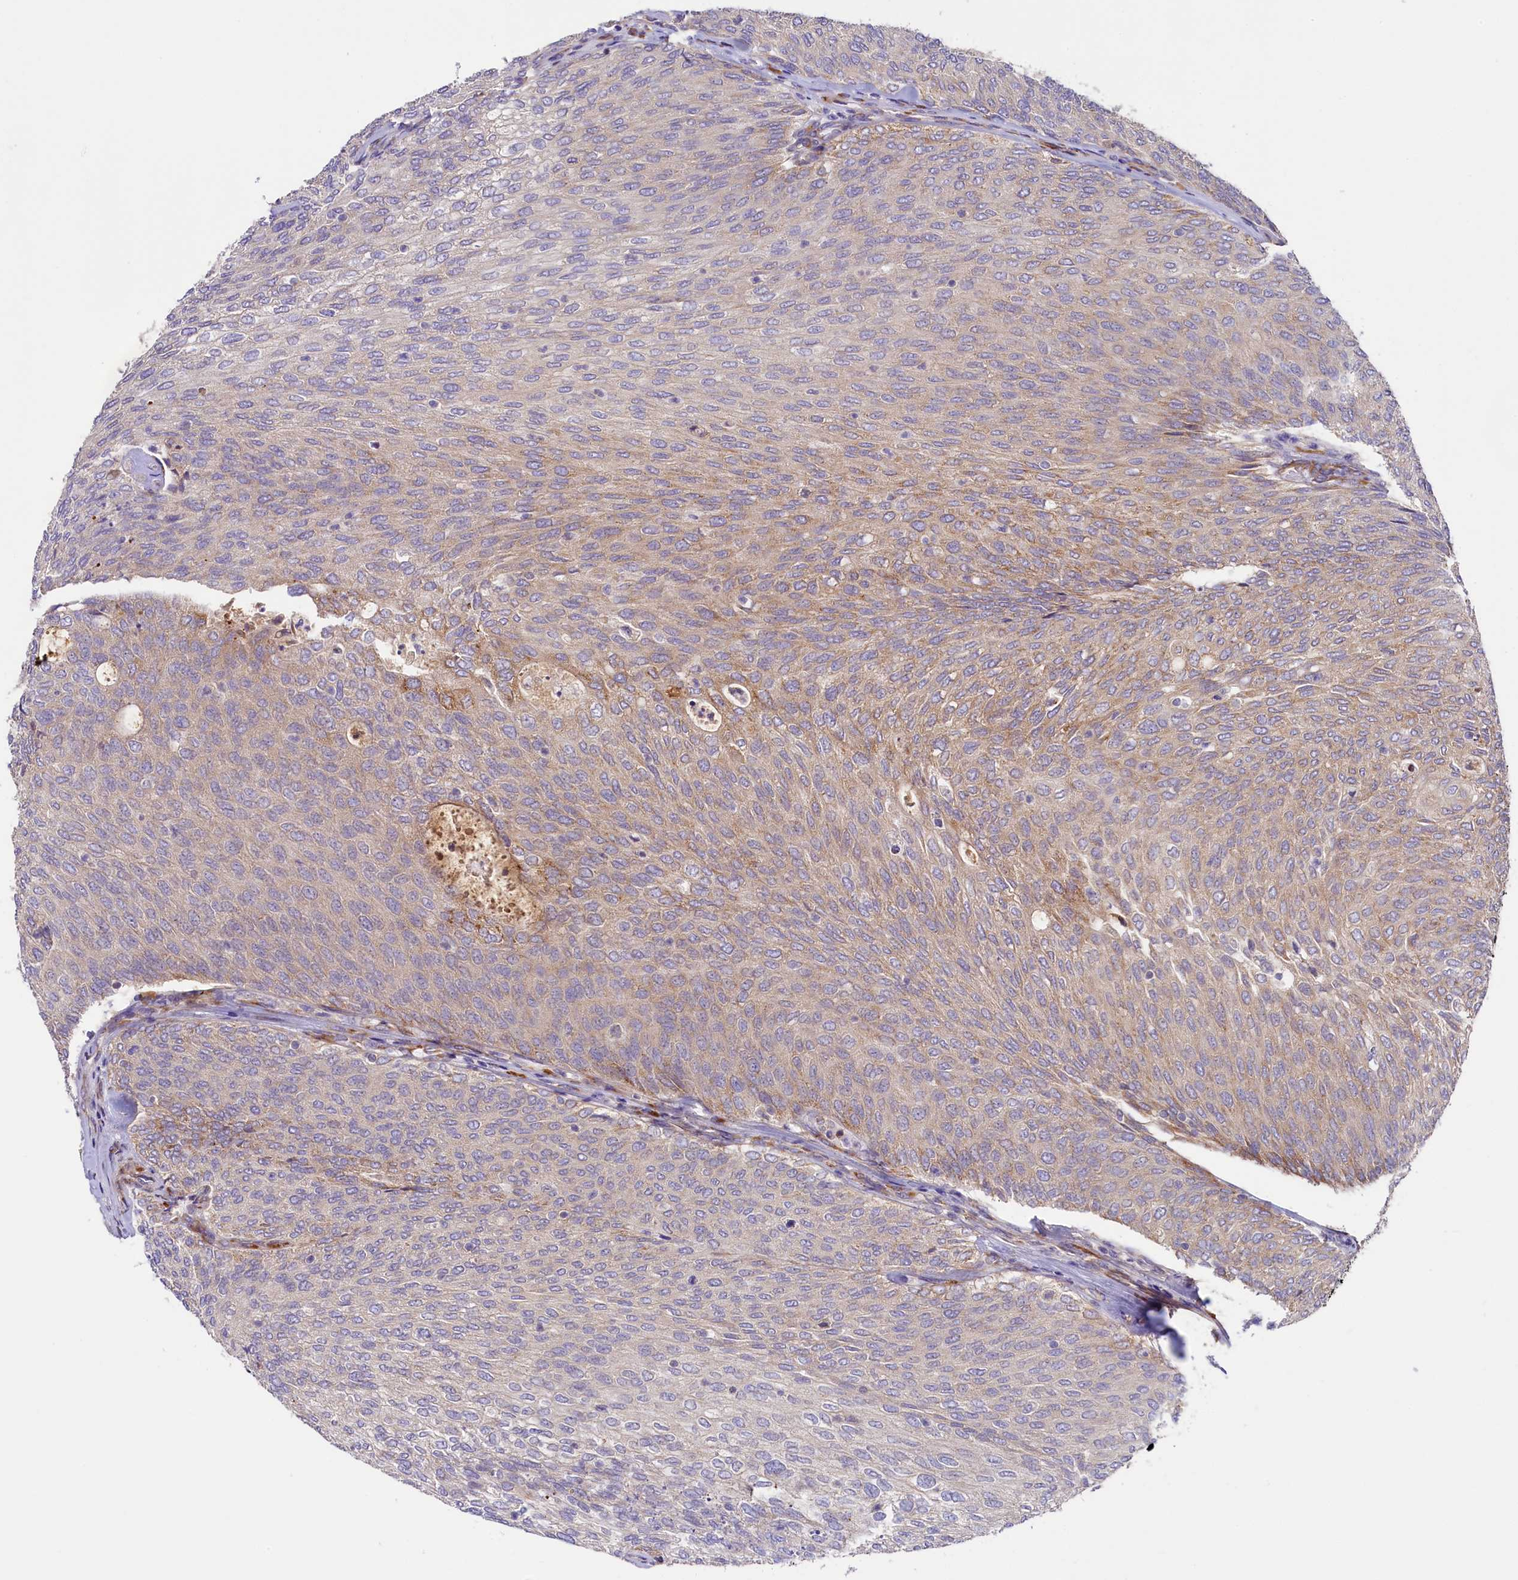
{"staining": {"intensity": "weak", "quantity": "25%-75%", "location": "cytoplasmic/membranous"}, "tissue": "urothelial cancer", "cell_type": "Tumor cells", "image_type": "cancer", "snomed": [{"axis": "morphology", "description": "Urothelial carcinoma, Low grade"}, {"axis": "topography", "description": "Urinary bladder"}], "caption": "A micrograph of urothelial cancer stained for a protein displays weak cytoplasmic/membranous brown staining in tumor cells.", "gene": "SSC5D", "patient": {"sex": "female", "age": 79}}